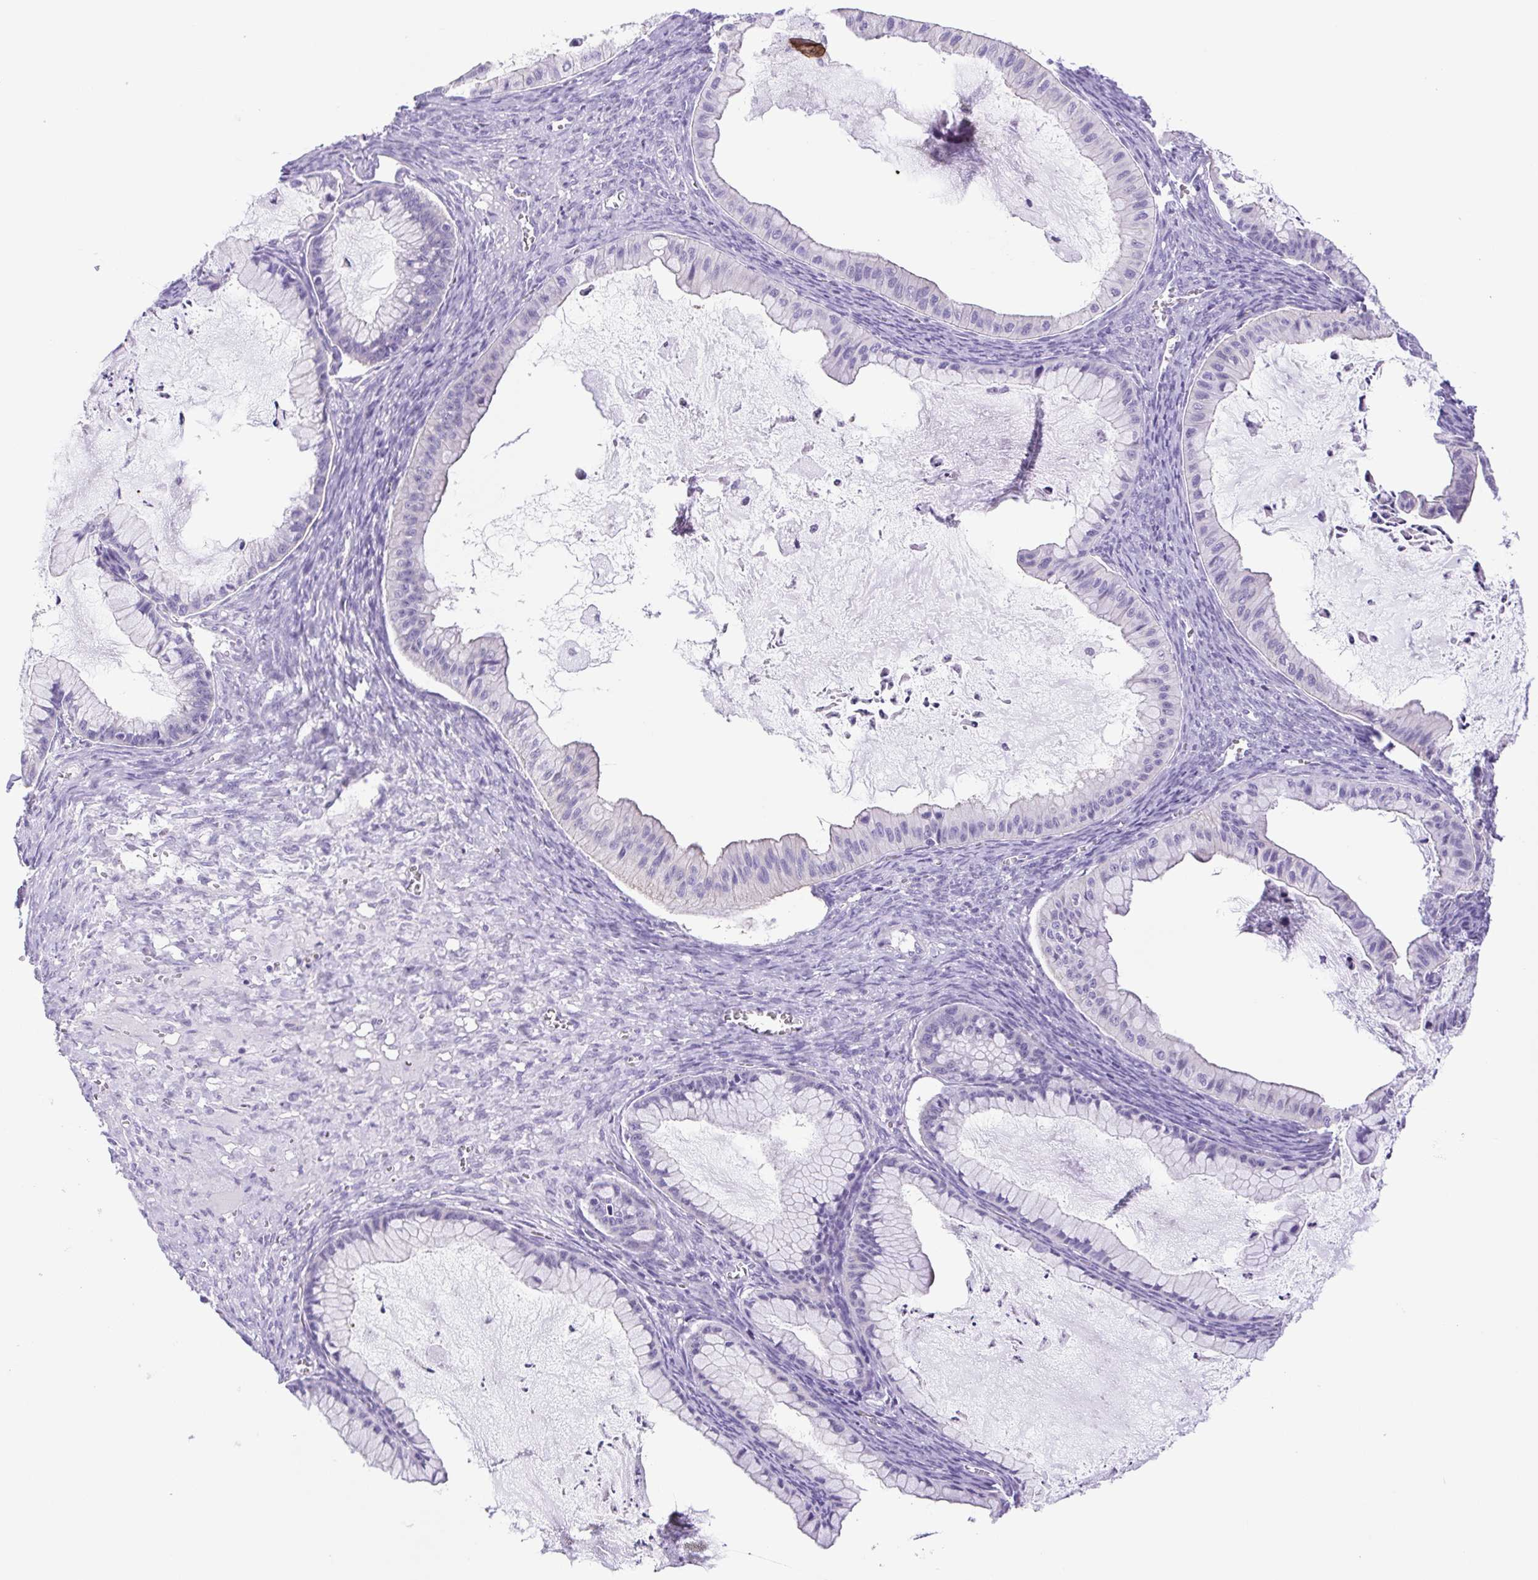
{"staining": {"intensity": "negative", "quantity": "none", "location": "none"}, "tissue": "ovarian cancer", "cell_type": "Tumor cells", "image_type": "cancer", "snomed": [{"axis": "morphology", "description": "Cystadenocarcinoma, mucinous, NOS"}, {"axis": "topography", "description": "Ovary"}], "caption": "Ovarian cancer stained for a protein using immunohistochemistry (IHC) demonstrates no positivity tumor cells.", "gene": "CDSN", "patient": {"sex": "female", "age": 72}}